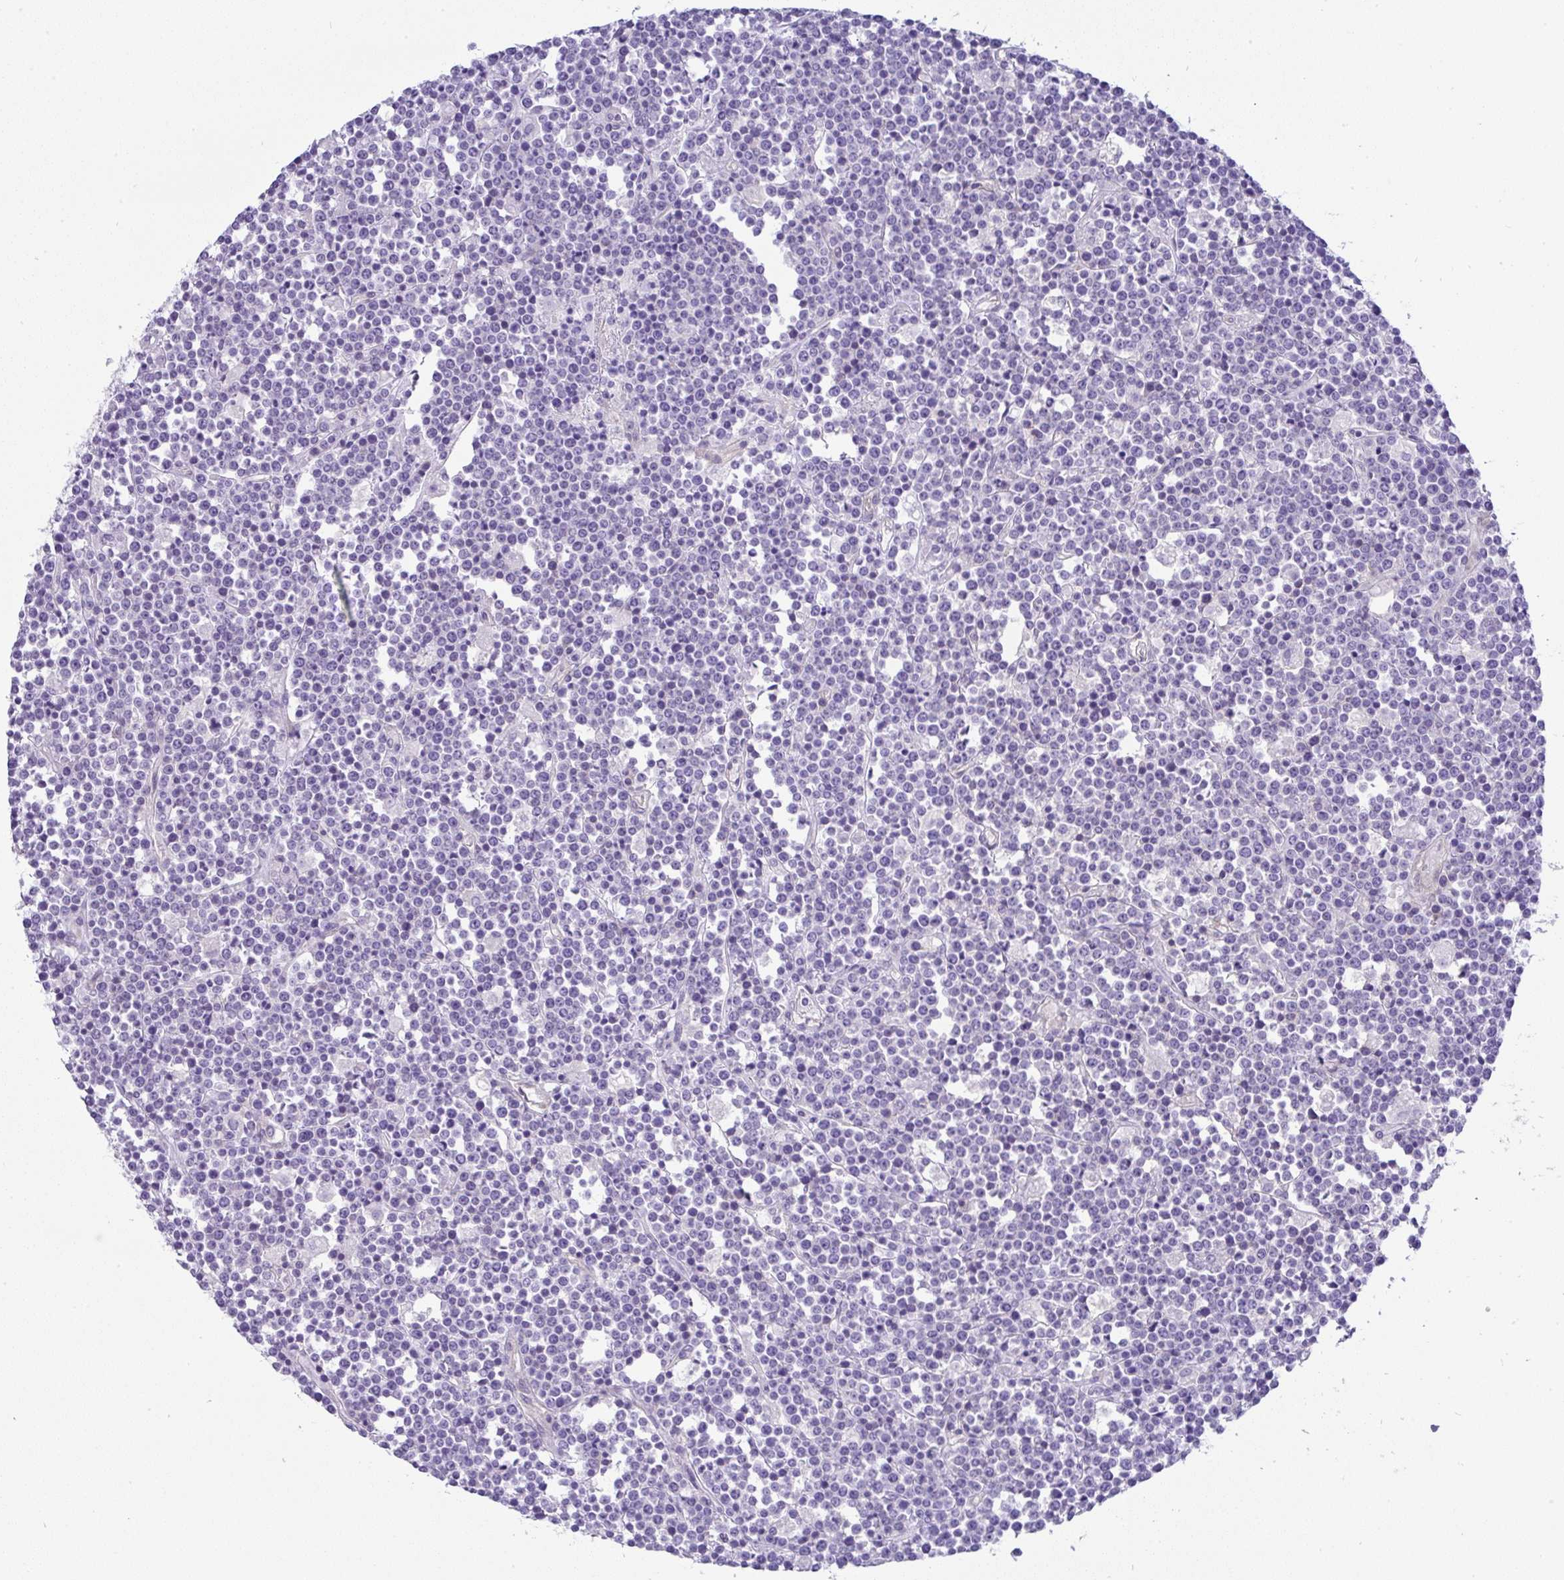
{"staining": {"intensity": "negative", "quantity": "none", "location": "none"}, "tissue": "lymphoma", "cell_type": "Tumor cells", "image_type": "cancer", "snomed": [{"axis": "morphology", "description": "Malignant lymphoma, non-Hodgkin's type, High grade"}, {"axis": "topography", "description": "Ovary"}], "caption": "Lymphoma stained for a protein using immunohistochemistry (IHC) exhibits no expression tumor cells.", "gene": "FAM177A1", "patient": {"sex": "female", "age": 56}}